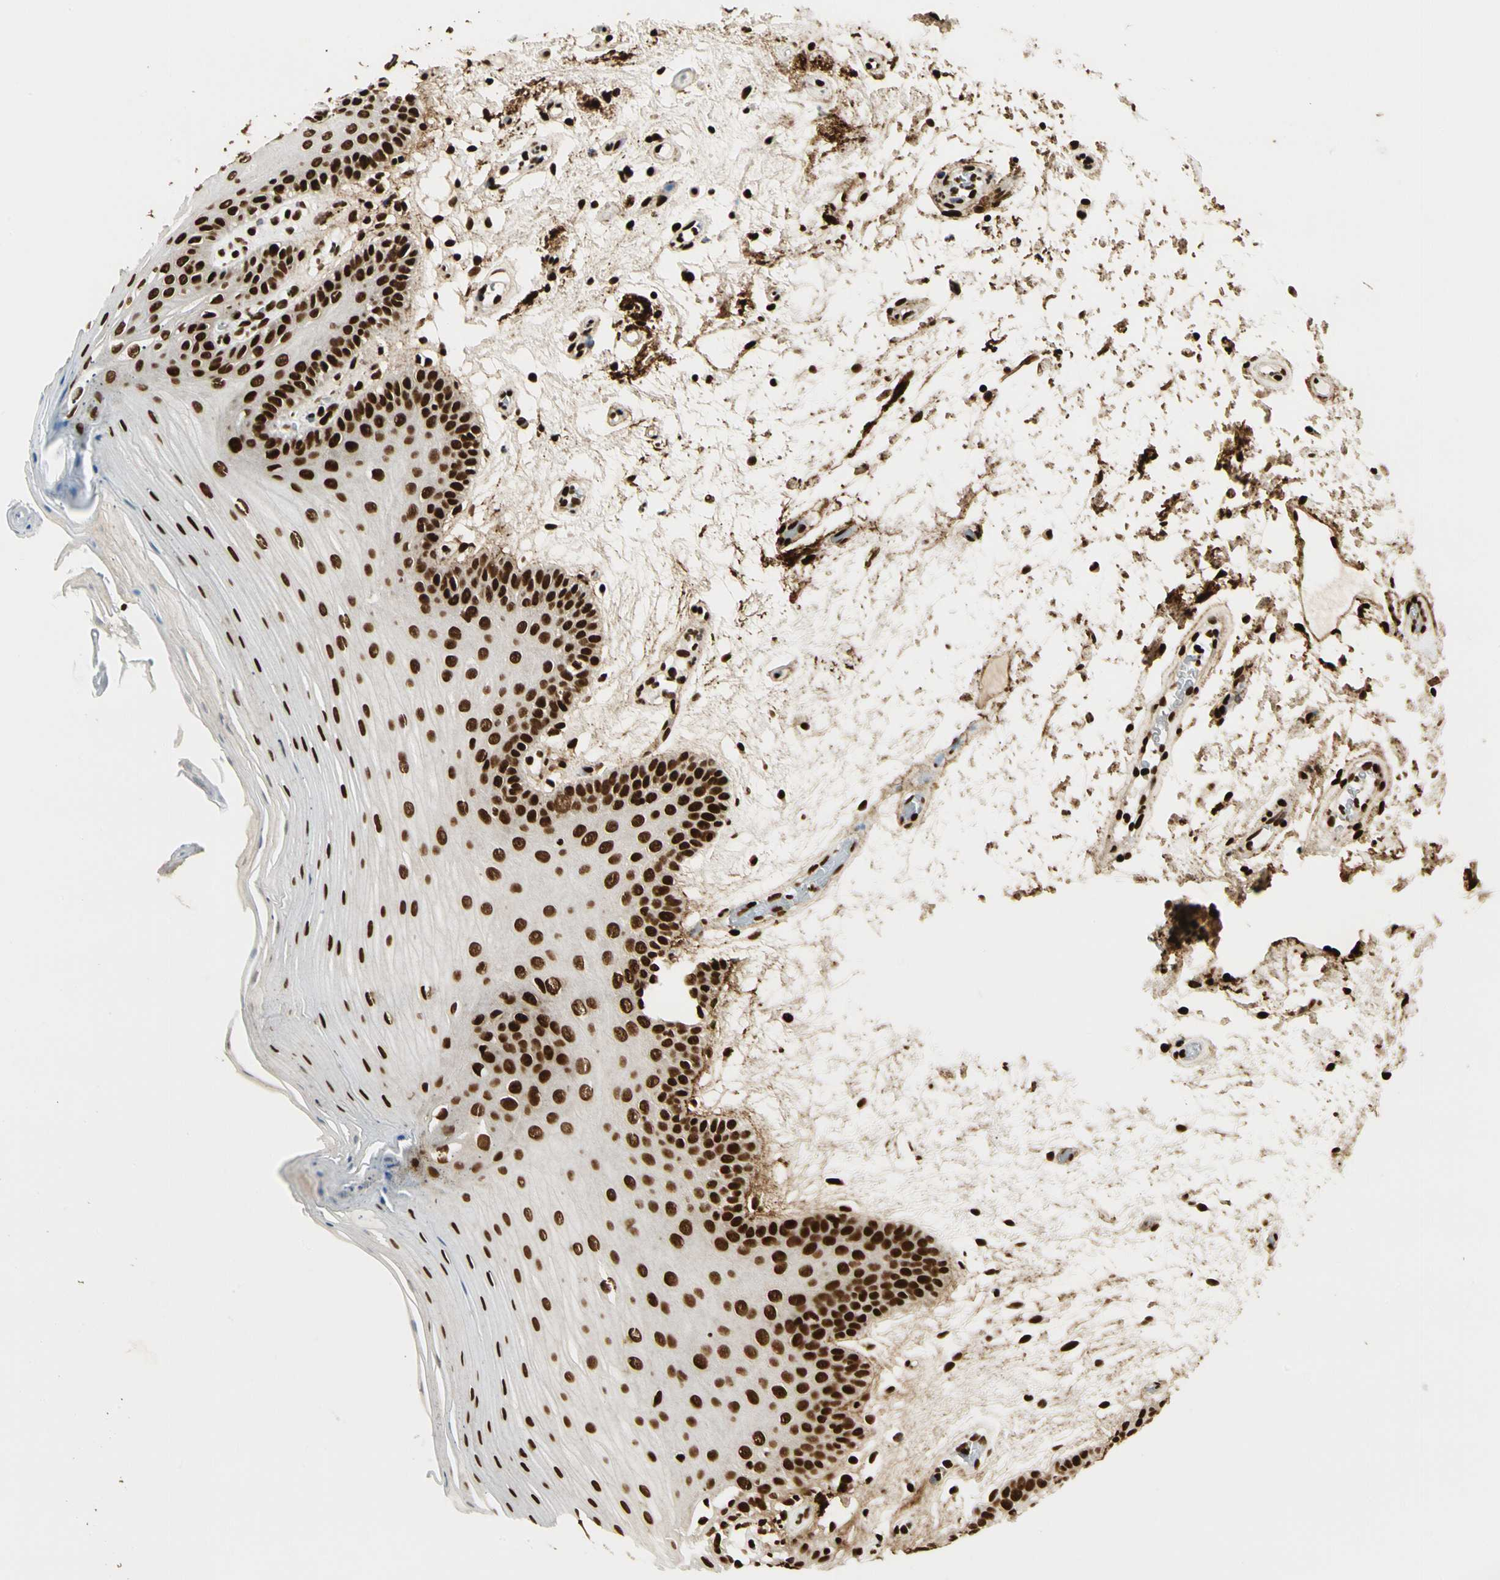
{"staining": {"intensity": "strong", "quantity": ">75%", "location": "nuclear"}, "tissue": "oral mucosa", "cell_type": "Squamous epithelial cells", "image_type": "normal", "snomed": [{"axis": "morphology", "description": "Normal tissue, NOS"}, {"axis": "morphology", "description": "Squamous cell carcinoma, NOS"}, {"axis": "topography", "description": "Skeletal muscle"}, {"axis": "topography", "description": "Oral tissue"}, {"axis": "topography", "description": "Head-Neck"}], "caption": "The histopathology image exhibits a brown stain indicating the presence of a protein in the nuclear of squamous epithelial cells in oral mucosa.", "gene": "FUS", "patient": {"sex": "male", "age": 71}}